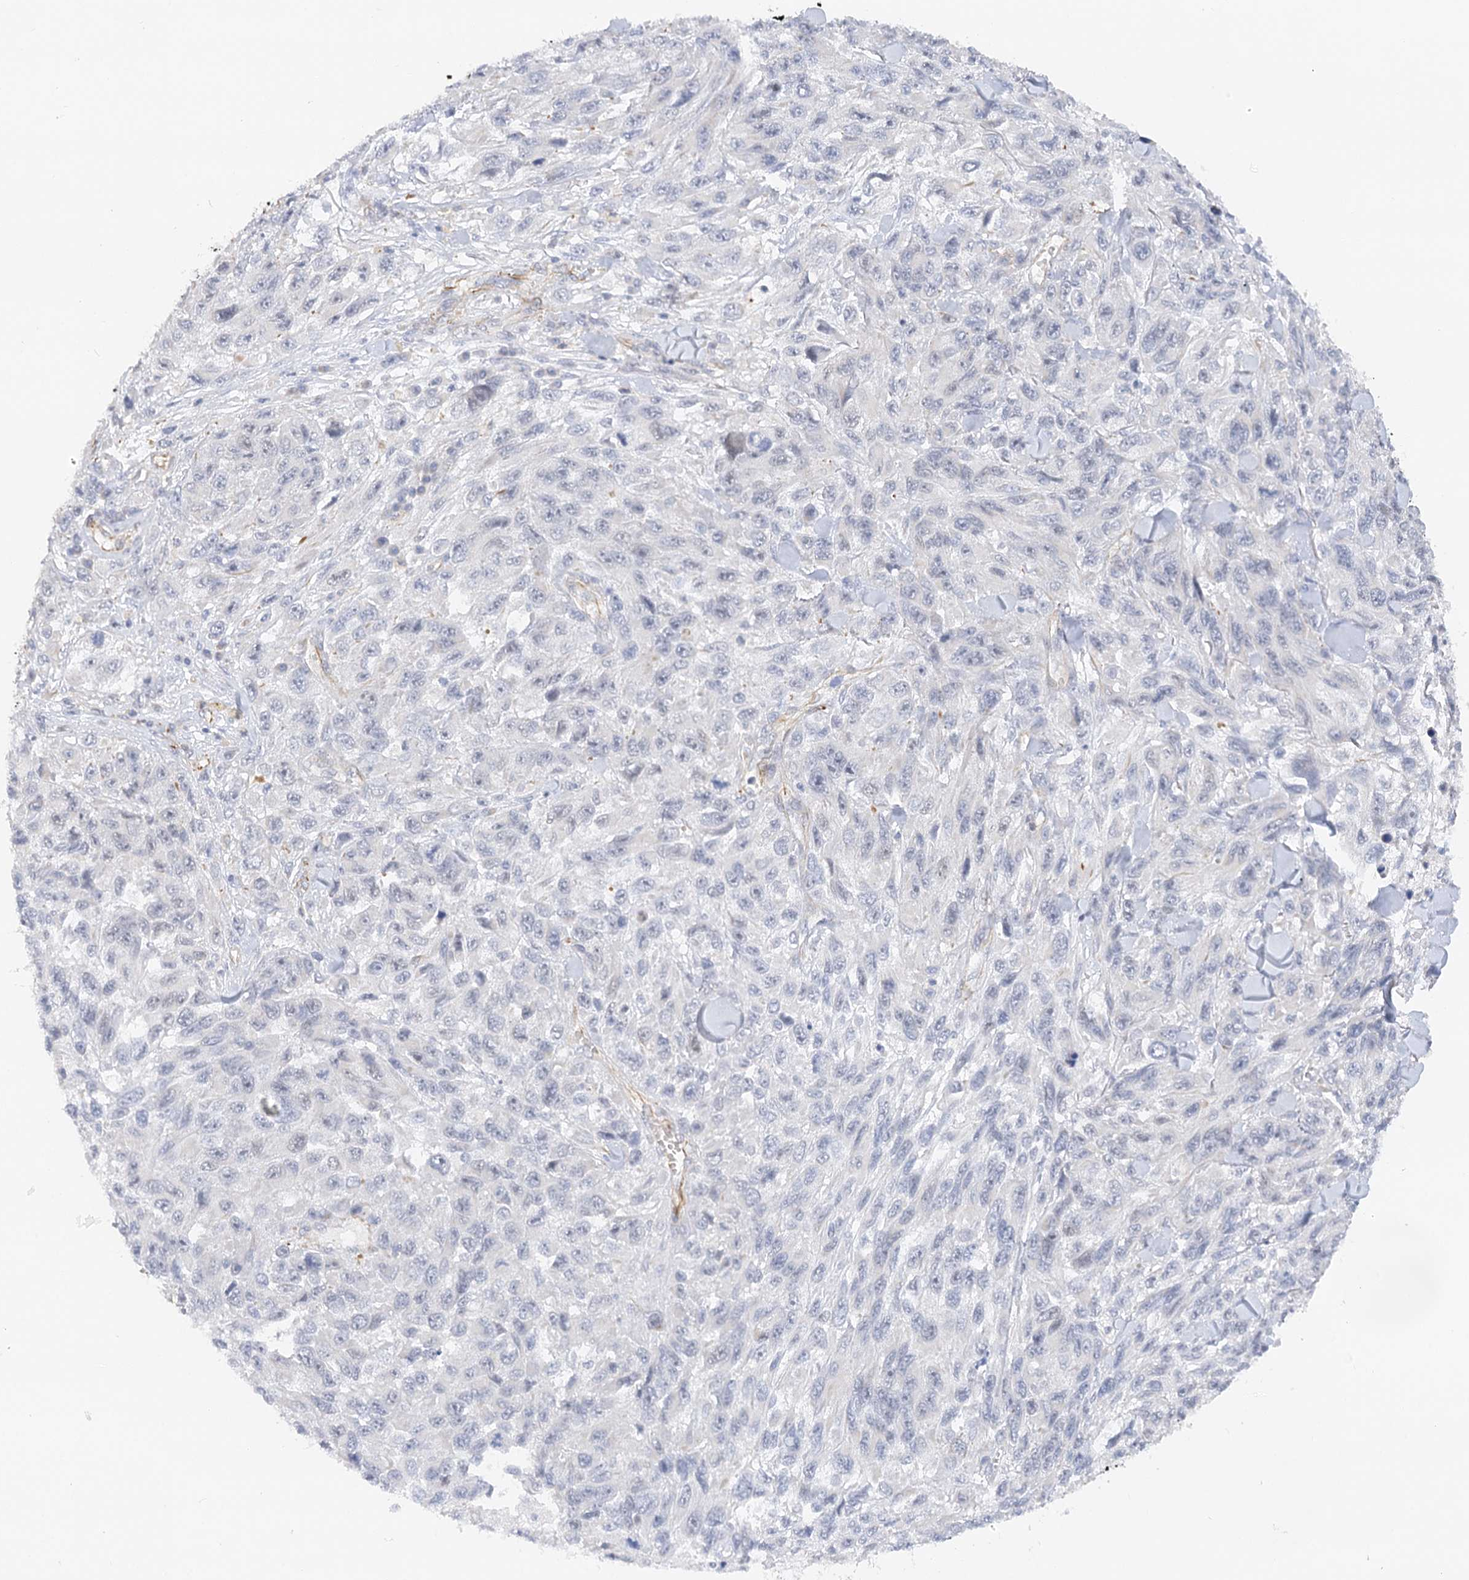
{"staining": {"intensity": "negative", "quantity": "none", "location": "none"}, "tissue": "melanoma", "cell_type": "Tumor cells", "image_type": "cancer", "snomed": [{"axis": "morphology", "description": "Malignant melanoma, NOS"}, {"axis": "topography", "description": "Skin"}], "caption": "A high-resolution image shows immunohistochemistry (IHC) staining of melanoma, which reveals no significant staining in tumor cells.", "gene": "NELL2", "patient": {"sex": "female", "age": 96}}